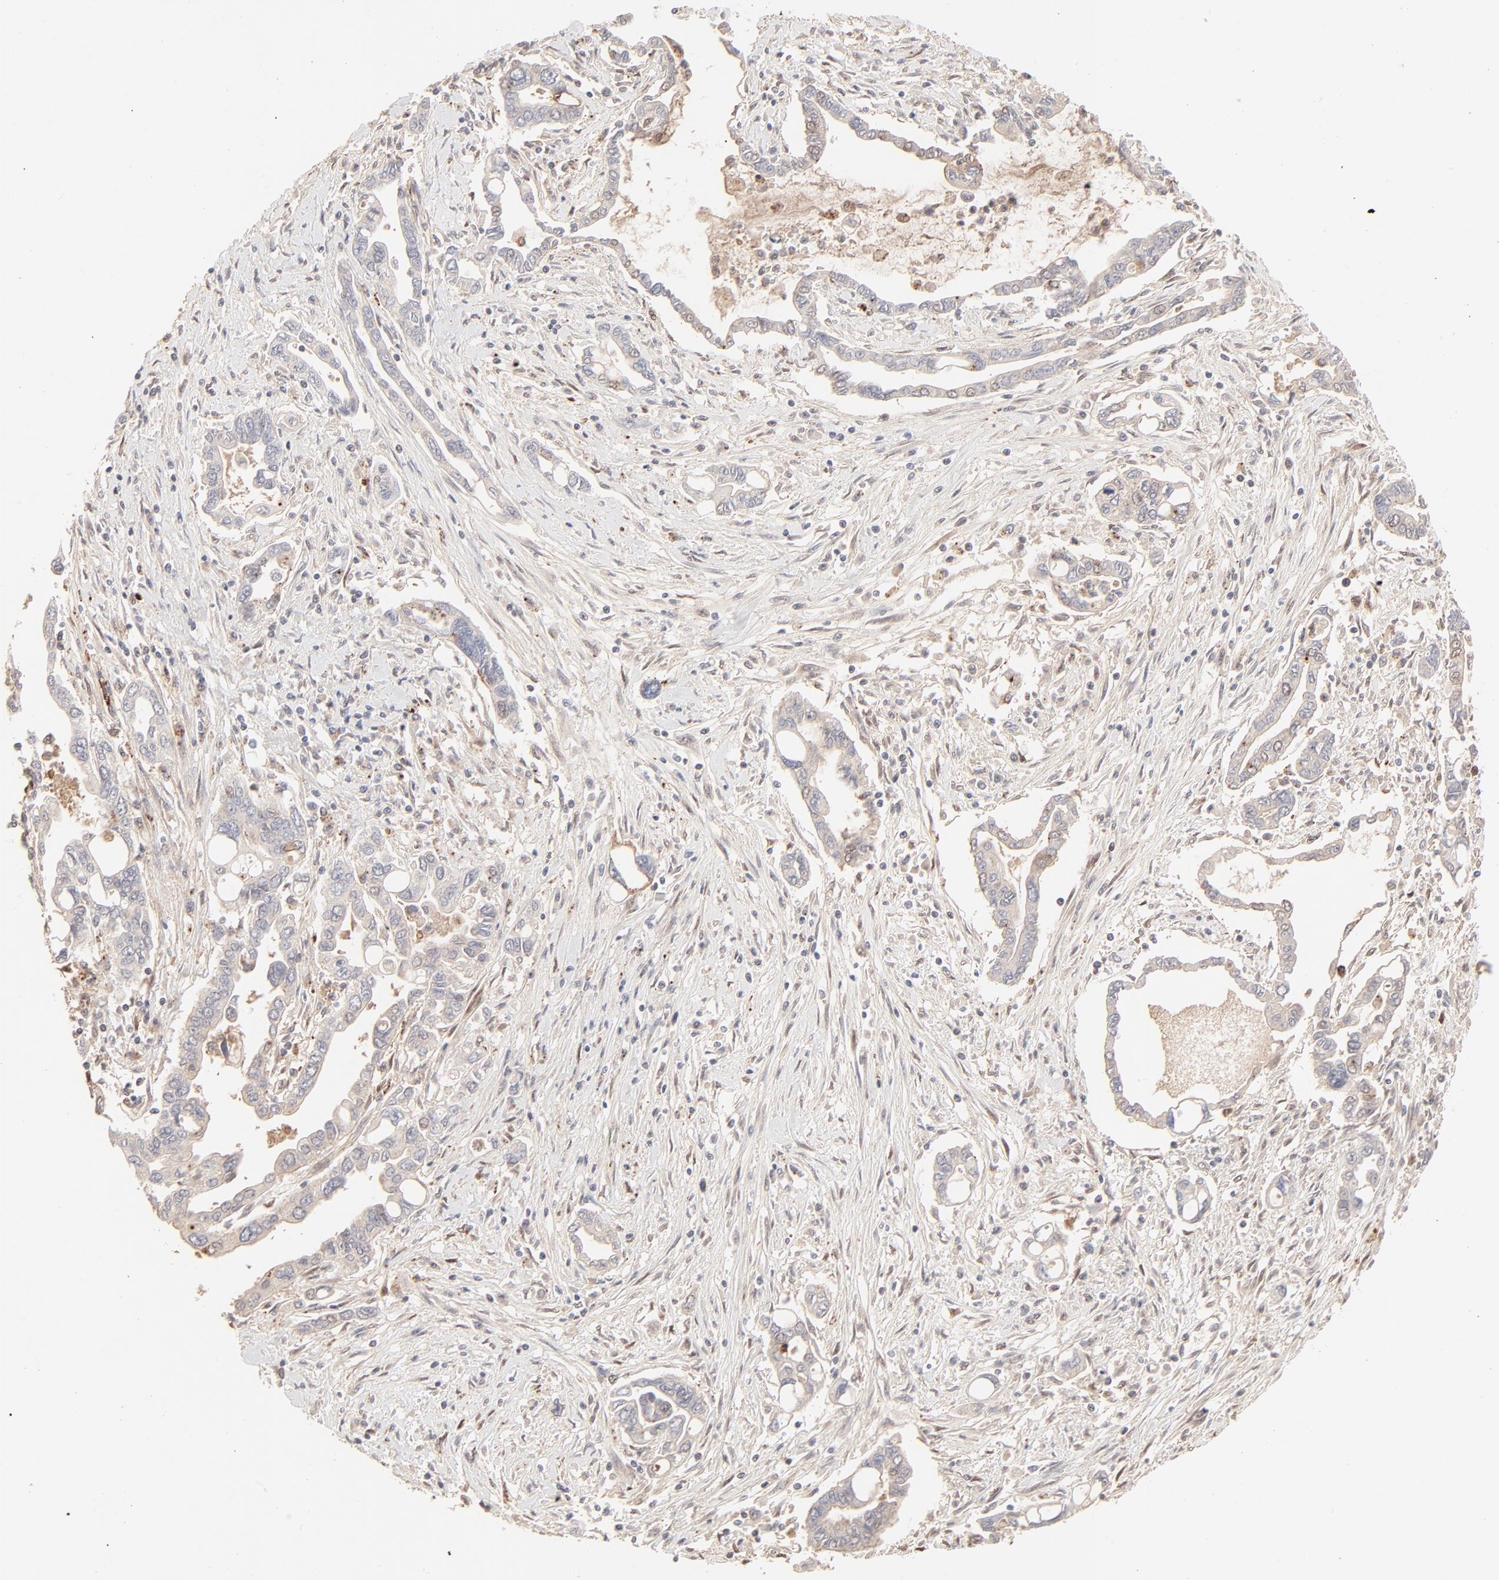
{"staining": {"intensity": "weak", "quantity": "25%-75%", "location": "cytoplasmic/membranous"}, "tissue": "pancreatic cancer", "cell_type": "Tumor cells", "image_type": "cancer", "snomed": [{"axis": "morphology", "description": "Adenocarcinoma, NOS"}, {"axis": "topography", "description": "Pancreas"}], "caption": "Protein expression by IHC demonstrates weak cytoplasmic/membranous staining in approximately 25%-75% of tumor cells in pancreatic adenocarcinoma. The staining is performed using DAB brown chromogen to label protein expression. The nuclei are counter-stained blue using hematoxylin.", "gene": "LGALS2", "patient": {"sex": "female", "age": 57}}